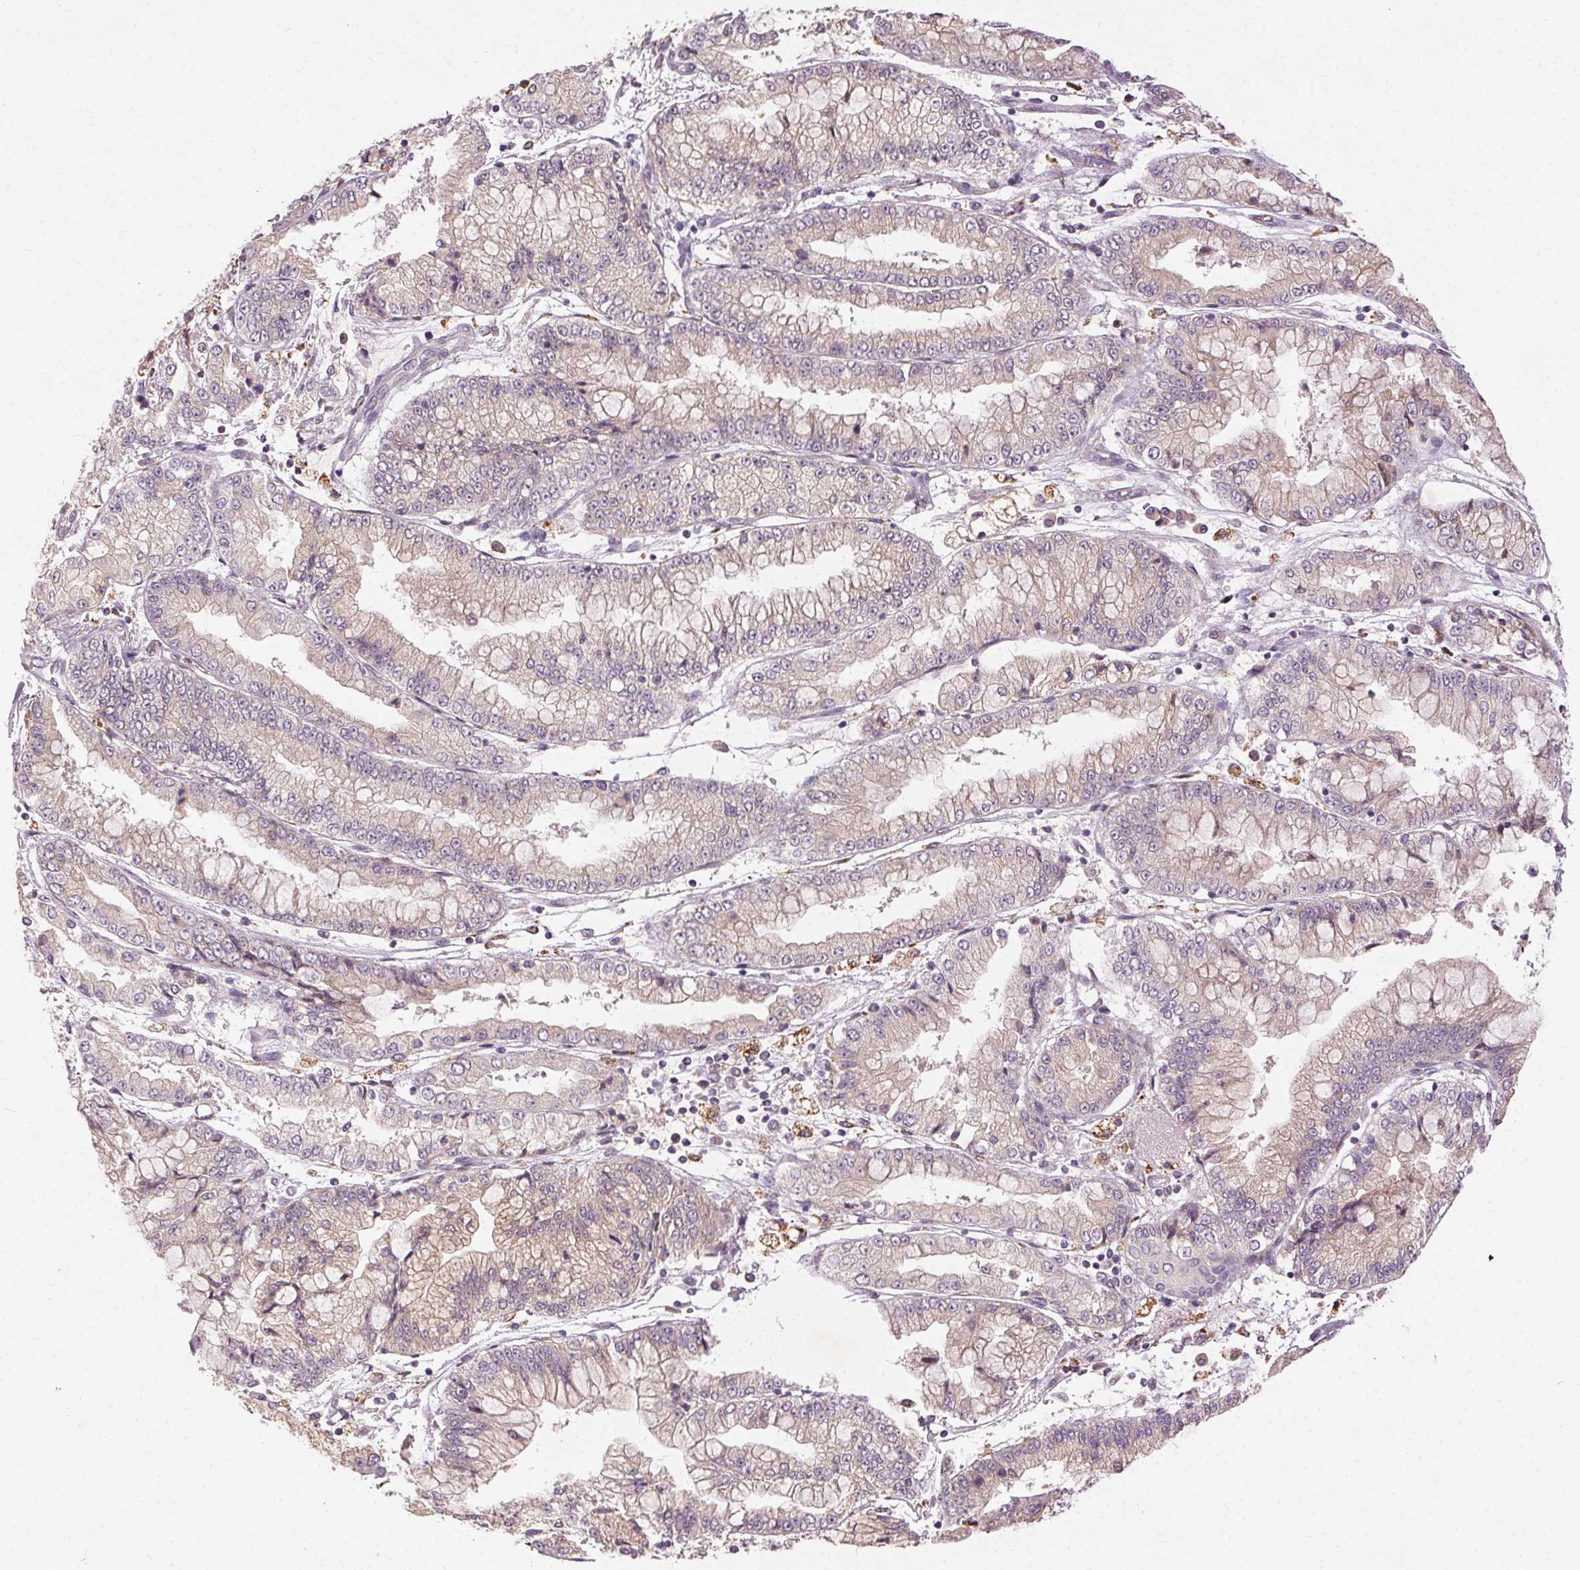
{"staining": {"intensity": "negative", "quantity": "none", "location": "none"}, "tissue": "stomach cancer", "cell_type": "Tumor cells", "image_type": "cancer", "snomed": [{"axis": "morphology", "description": "Adenocarcinoma, NOS"}, {"axis": "topography", "description": "Stomach, upper"}], "caption": "Immunohistochemistry image of human stomach adenocarcinoma stained for a protein (brown), which reveals no expression in tumor cells.", "gene": "REP15", "patient": {"sex": "female", "age": 74}}